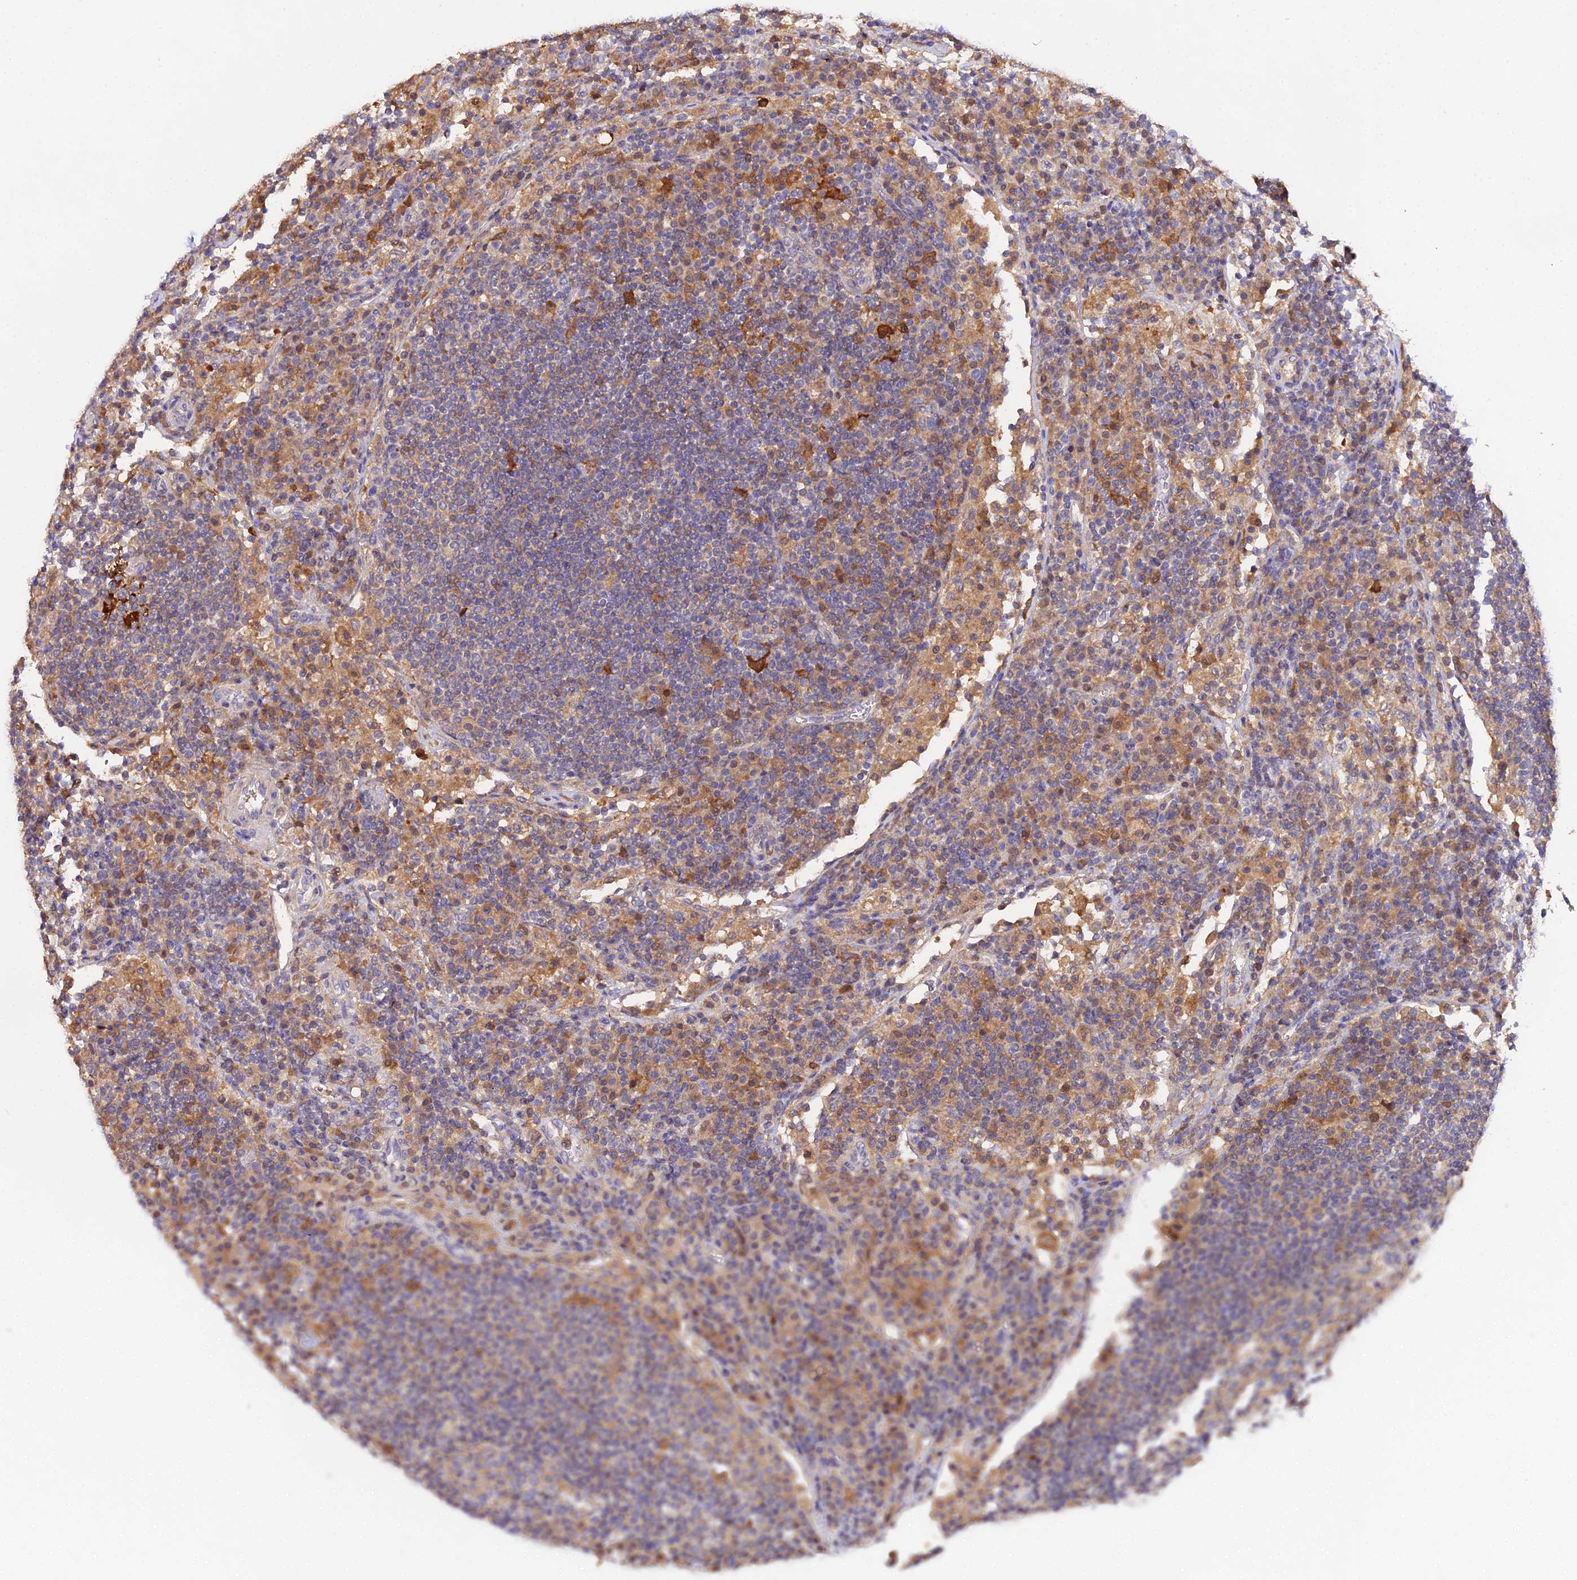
{"staining": {"intensity": "moderate", "quantity": "25%-75%", "location": "cytoplasmic/membranous"}, "tissue": "lymph node", "cell_type": "Non-germinal center cells", "image_type": "normal", "snomed": [{"axis": "morphology", "description": "Normal tissue, NOS"}, {"axis": "topography", "description": "Lymph node"}], "caption": "The immunohistochemical stain labels moderate cytoplasmic/membranous staining in non-germinal center cells of normal lymph node. The protein is stained brown, and the nuclei are stained in blue (DAB IHC with brightfield microscopy, high magnification).", "gene": "FBP1", "patient": {"sex": "female", "age": 53}}